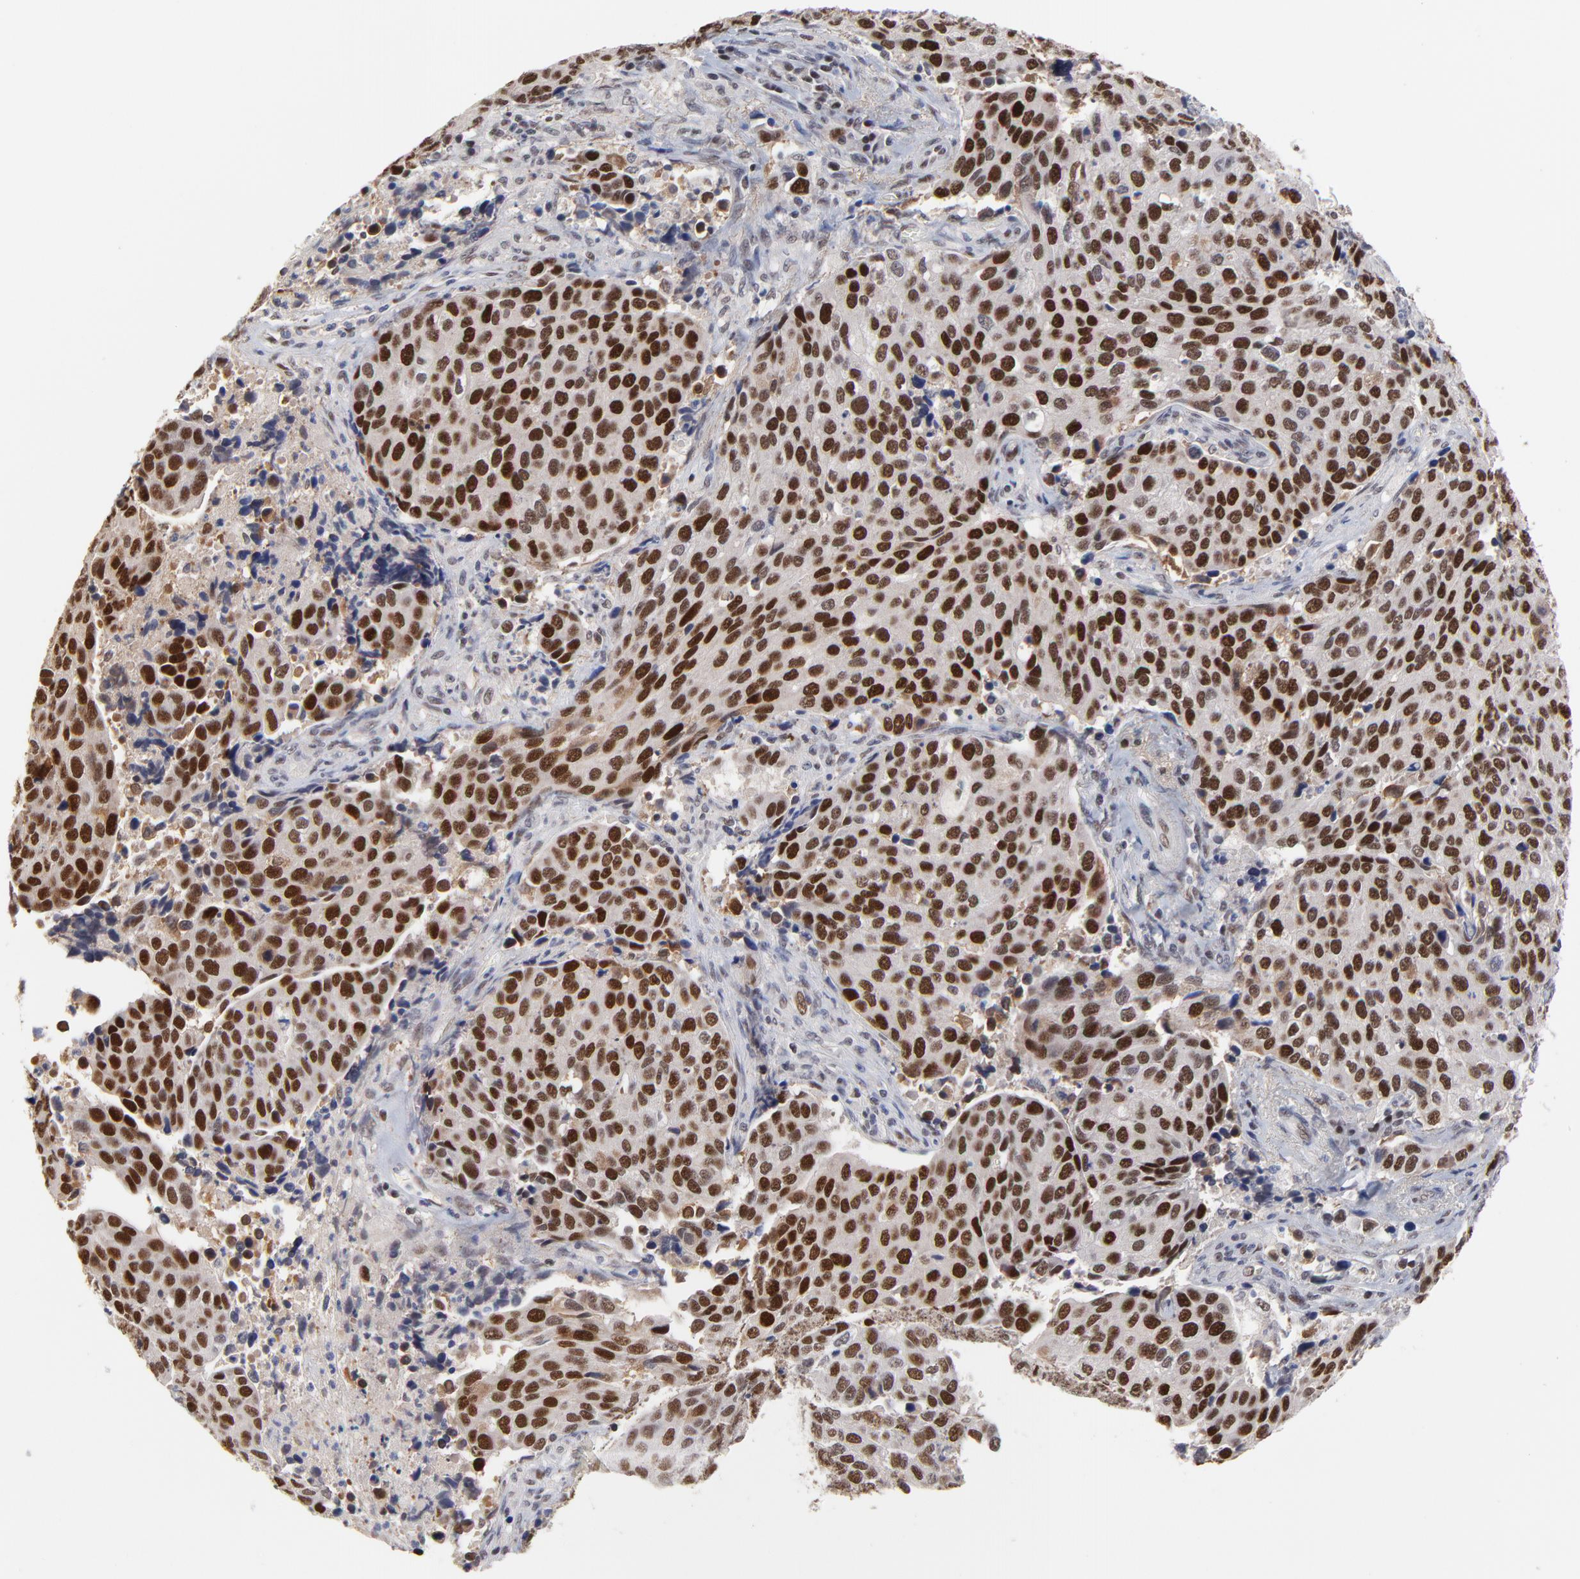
{"staining": {"intensity": "strong", "quantity": ">75%", "location": "nuclear"}, "tissue": "cervical cancer", "cell_type": "Tumor cells", "image_type": "cancer", "snomed": [{"axis": "morphology", "description": "Squamous cell carcinoma, NOS"}, {"axis": "topography", "description": "Cervix"}], "caption": "Cervical squamous cell carcinoma was stained to show a protein in brown. There is high levels of strong nuclear staining in approximately >75% of tumor cells. Nuclei are stained in blue.", "gene": "OGFOD1", "patient": {"sex": "female", "age": 54}}